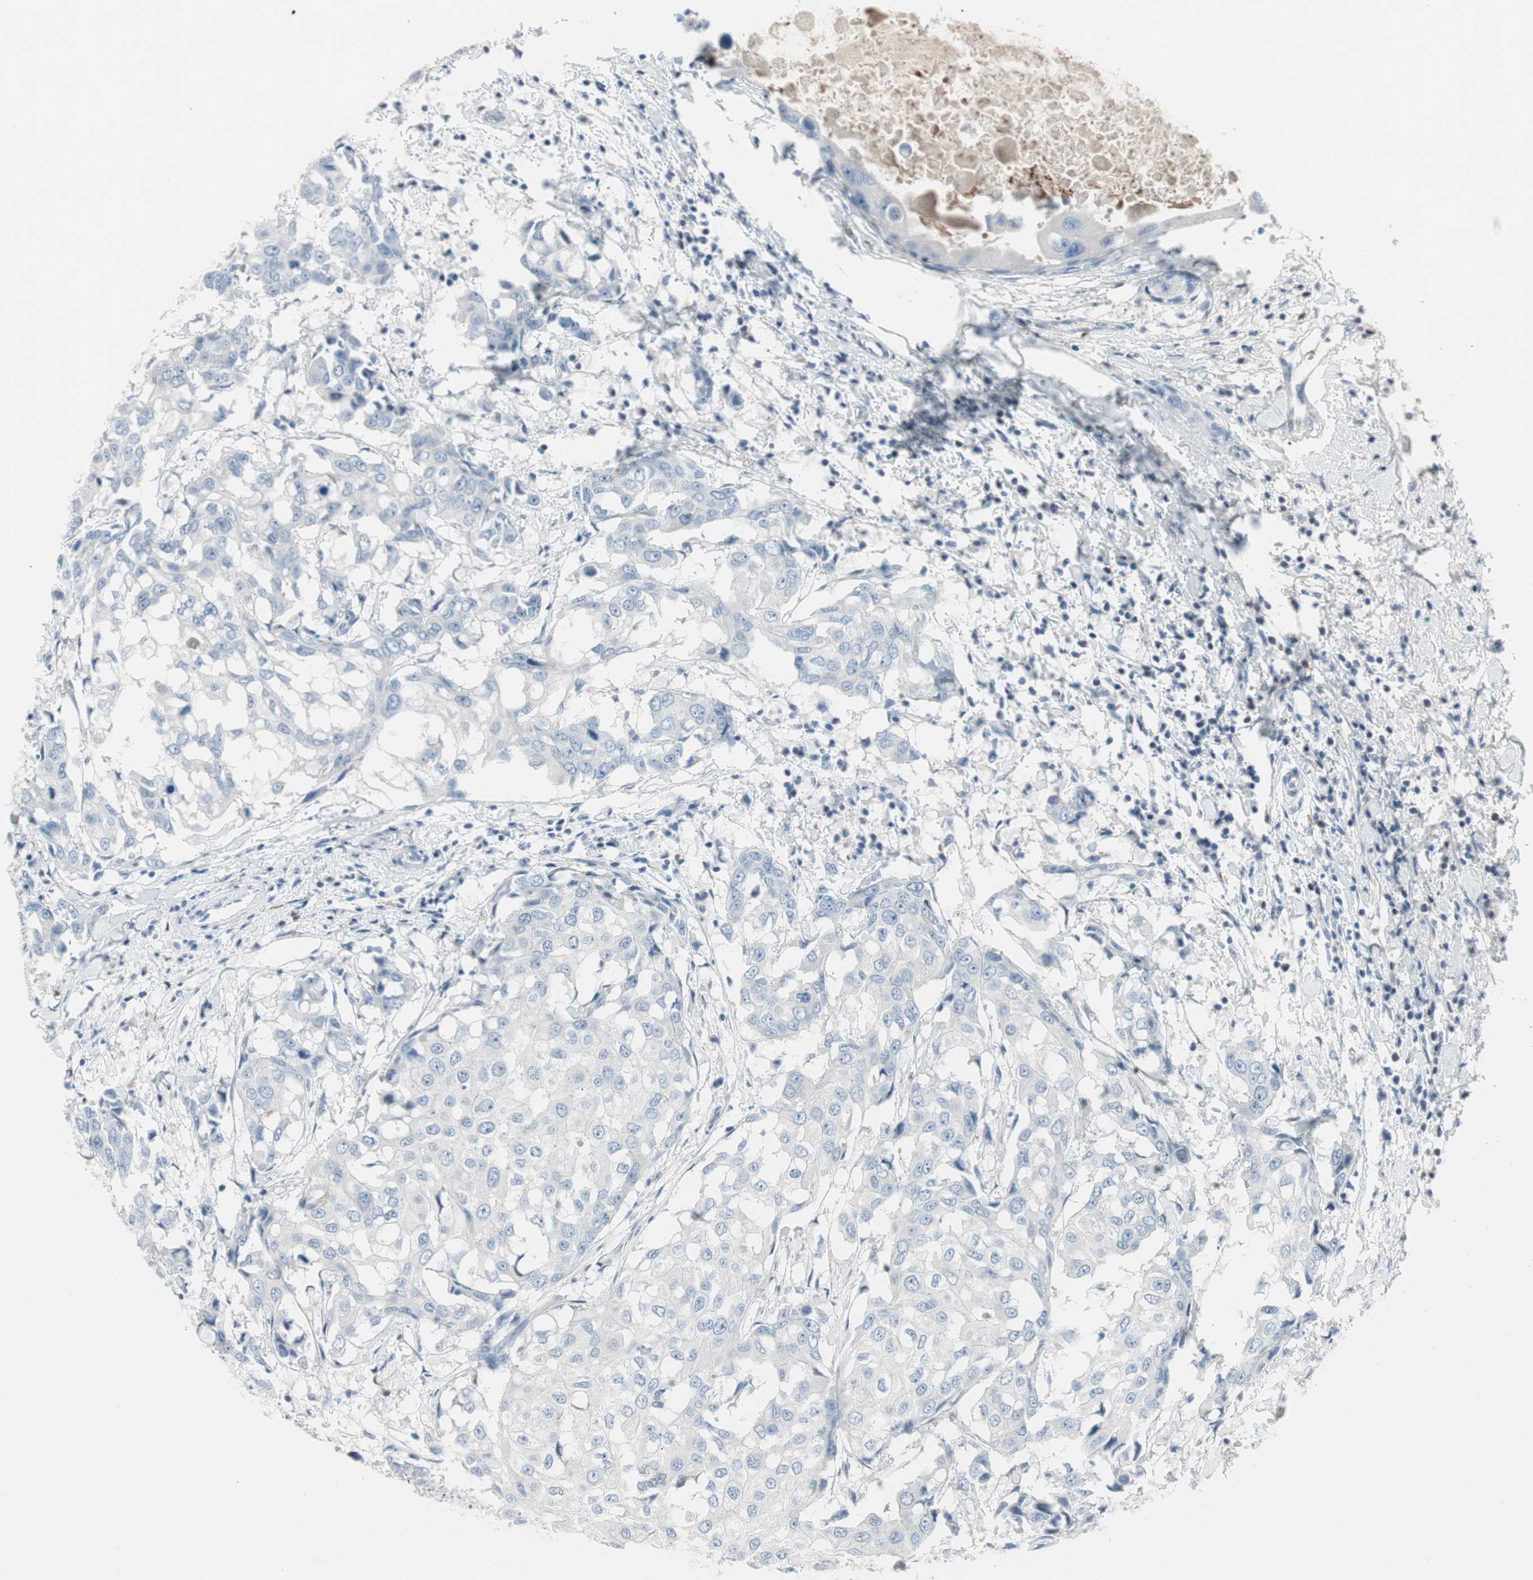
{"staining": {"intensity": "negative", "quantity": "none", "location": "none"}, "tissue": "breast cancer", "cell_type": "Tumor cells", "image_type": "cancer", "snomed": [{"axis": "morphology", "description": "Duct carcinoma"}, {"axis": "topography", "description": "Breast"}], "caption": "A high-resolution histopathology image shows IHC staining of breast infiltrating ductal carcinoma, which exhibits no significant positivity in tumor cells.", "gene": "PIGR", "patient": {"sex": "female", "age": 27}}